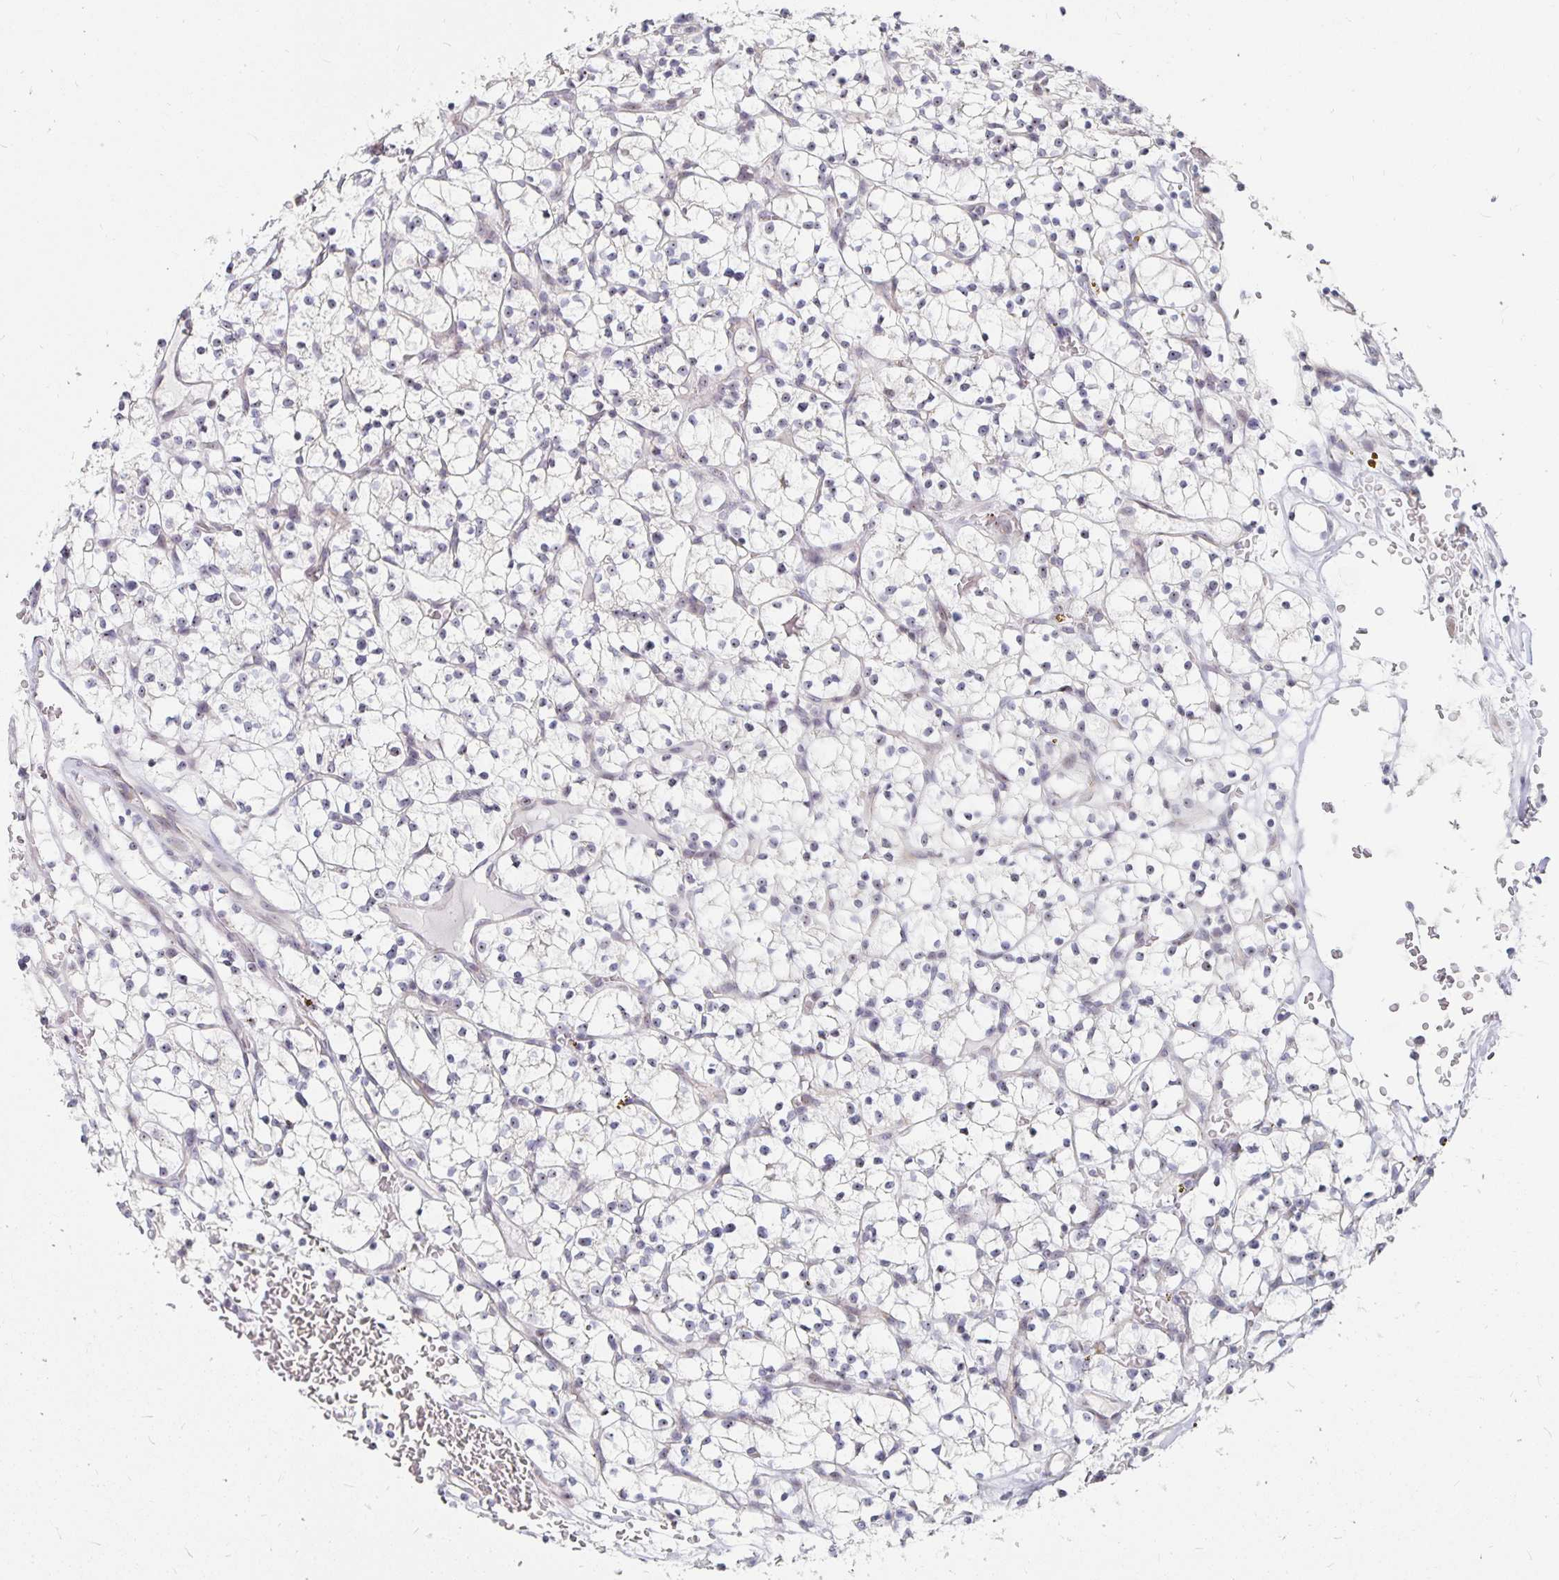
{"staining": {"intensity": "negative", "quantity": "none", "location": "none"}, "tissue": "renal cancer", "cell_type": "Tumor cells", "image_type": "cancer", "snomed": [{"axis": "morphology", "description": "Adenocarcinoma, NOS"}, {"axis": "topography", "description": "Kidney"}], "caption": "DAB (3,3'-diaminobenzidine) immunohistochemical staining of renal adenocarcinoma shows no significant staining in tumor cells.", "gene": "NUP85", "patient": {"sex": "female", "age": 64}}